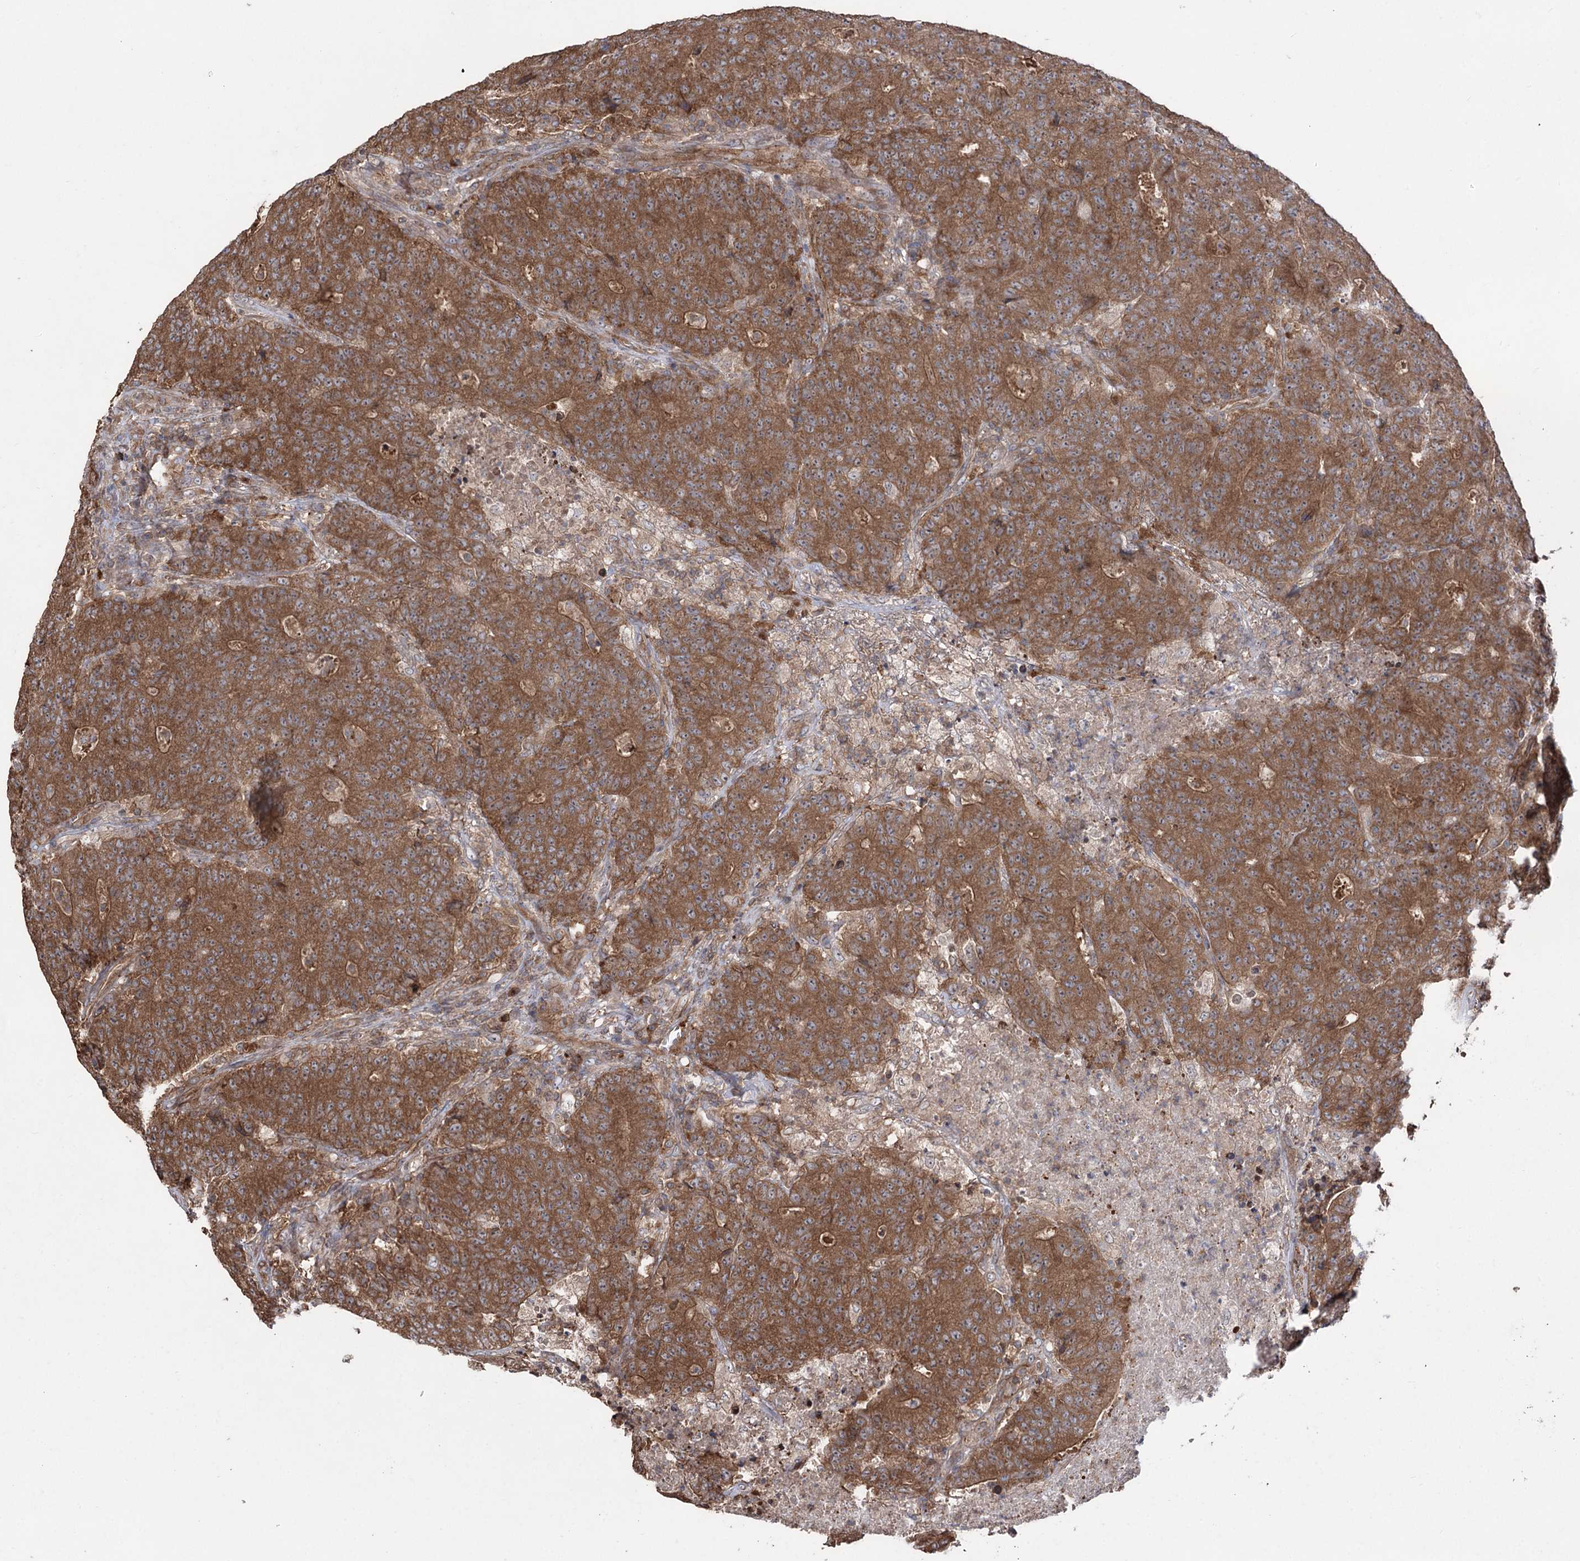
{"staining": {"intensity": "strong", "quantity": ">75%", "location": "cytoplasmic/membranous"}, "tissue": "colorectal cancer", "cell_type": "Tumor cells", "image_type": "cancer", "snomed": [{"axis": "morphology", "description": "Adenocarcinoma, NOS"}, {"axis": "topography", "description": "Colon"}], "caption": "This is an image of immunohistochemistry (IHC) staining of adenocarcinoma (colorectal), which shows strong staining in the cytoplasmic/membranous of tumor cells.", "gene": "LARS2", "patient": {"sex": "female", "age": 75}}